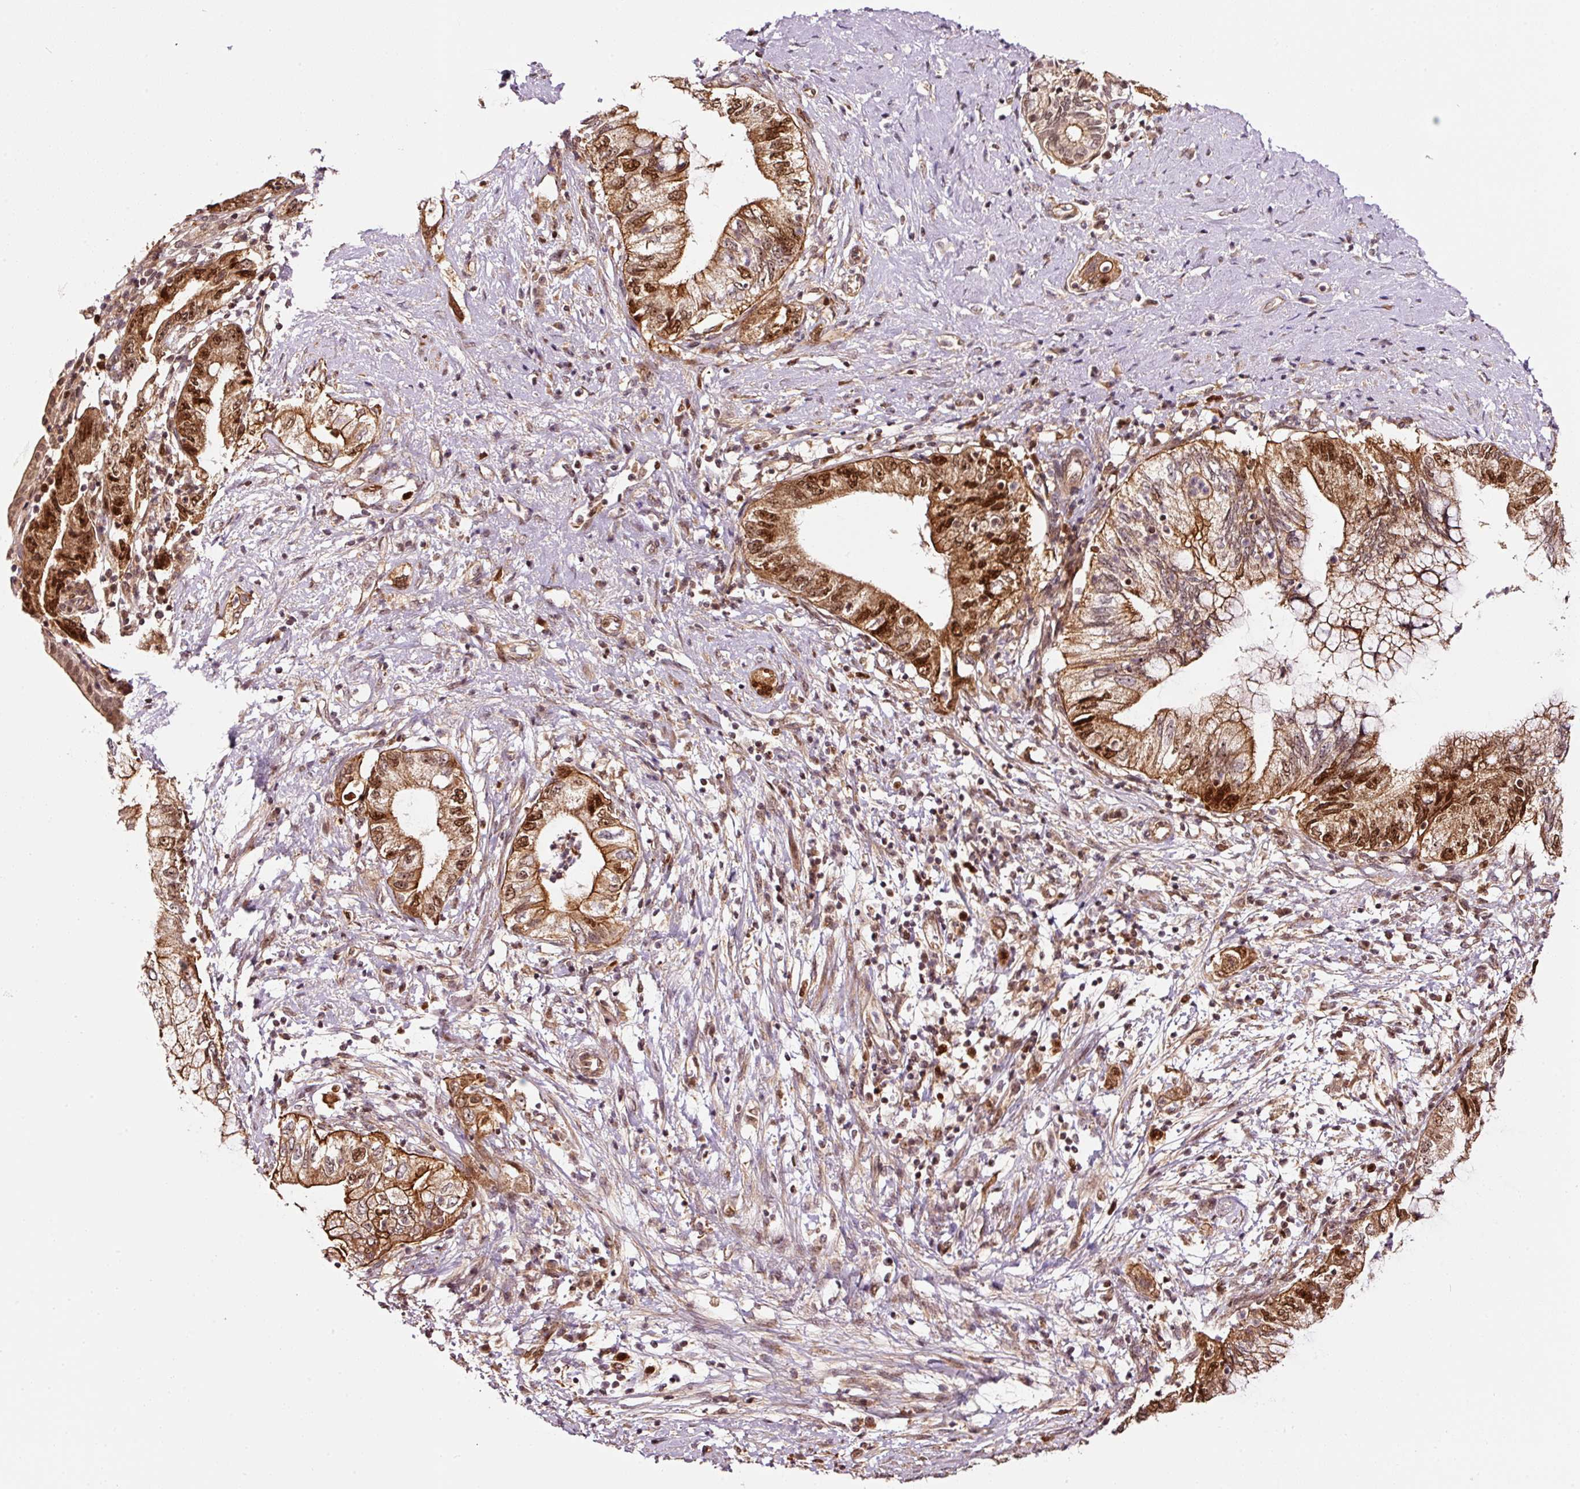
{"staining": {"intensity": "moderate", "quantity": ">75%", "location": "cytoplasmic/membranous,nuclear"}, "tissue": "pancreatic cancer", "cell_type": "Tumor cells", "image_type": "cancer", "snomed": [{"axis": "morphology", "description": "Adenocarcinoma, NOS"}, {"axis": "topography", "description": "Pancreas"}], "caption": "Protein expression analysis of human pancreatic cancer reveals moderate cytoplasmic/membranous and nuclear staining in approximately >75% of tumor cells. Immunohistochemistry stains the protein in brown and the nuclei are stained blue.", "gene": "RFC4", "patient": {"sex": "female", "age": 73}}